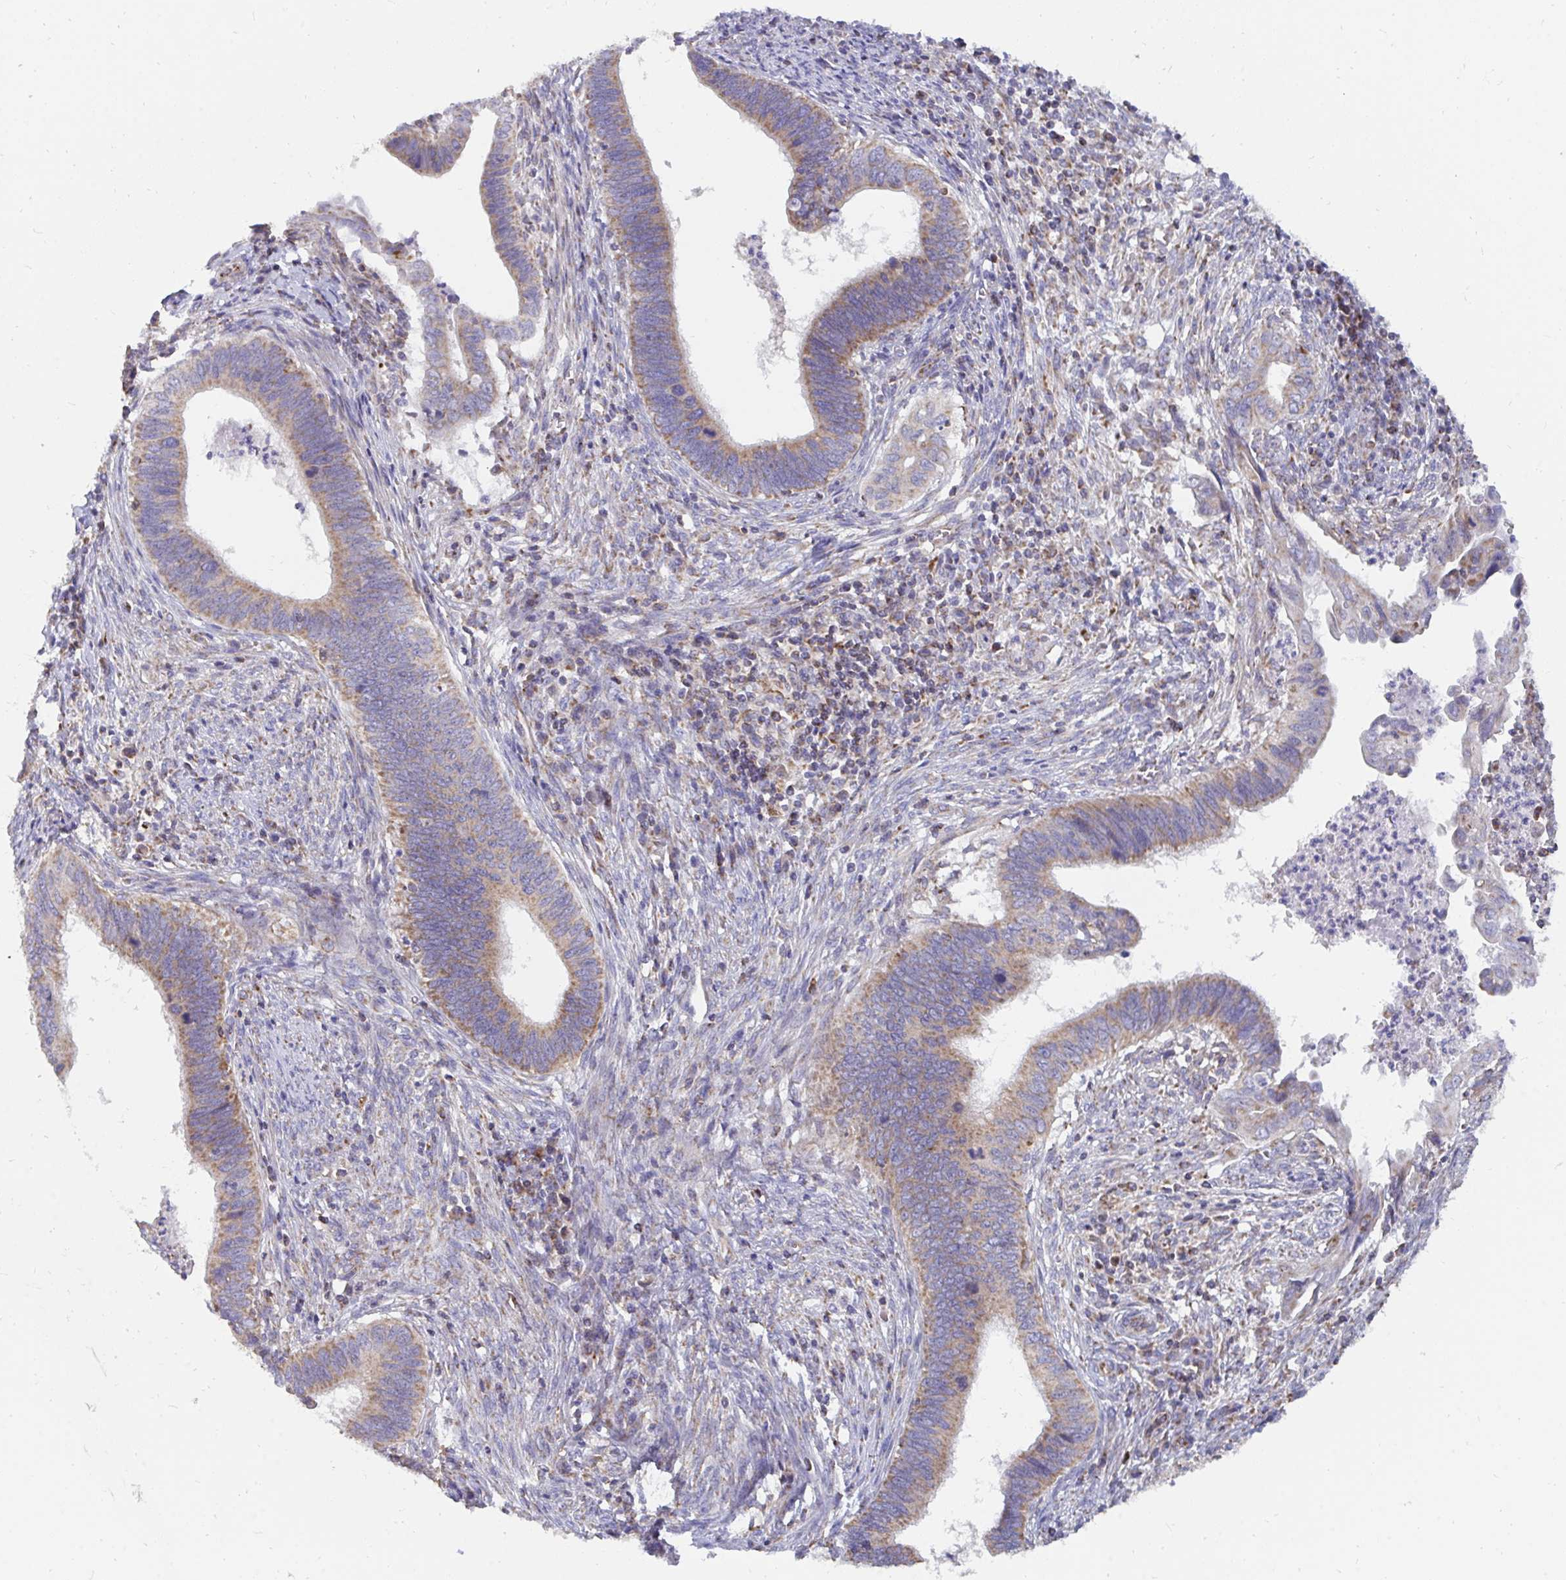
{"staining": {"intensity": "moderate", "quantity": ">75%", "location": "cytoplasmic/membranous"}, "tissue": "cervical cancer", "cell_type": "Tumor cells", "image_type": "cancer", "snomed": [{"axis": "morphology", "description": "Adenocarcinoma, NOS"}, {"axis": "topography", "description": "Cervix"}], "caption": "High-power microscopy captured an IHC image of cervical adenocarcinoma, revealing moderate cytoplasmic/membranous positivity in approximately >75% of tumor cells. The staining was performed using DAB (3,3'-diaminobenzidine), with brown indicating positive protein expression. Nuclei are stained blue with hematoxylin.", "gene": "PC", "patient": {"sex": "female", "age": 42}}